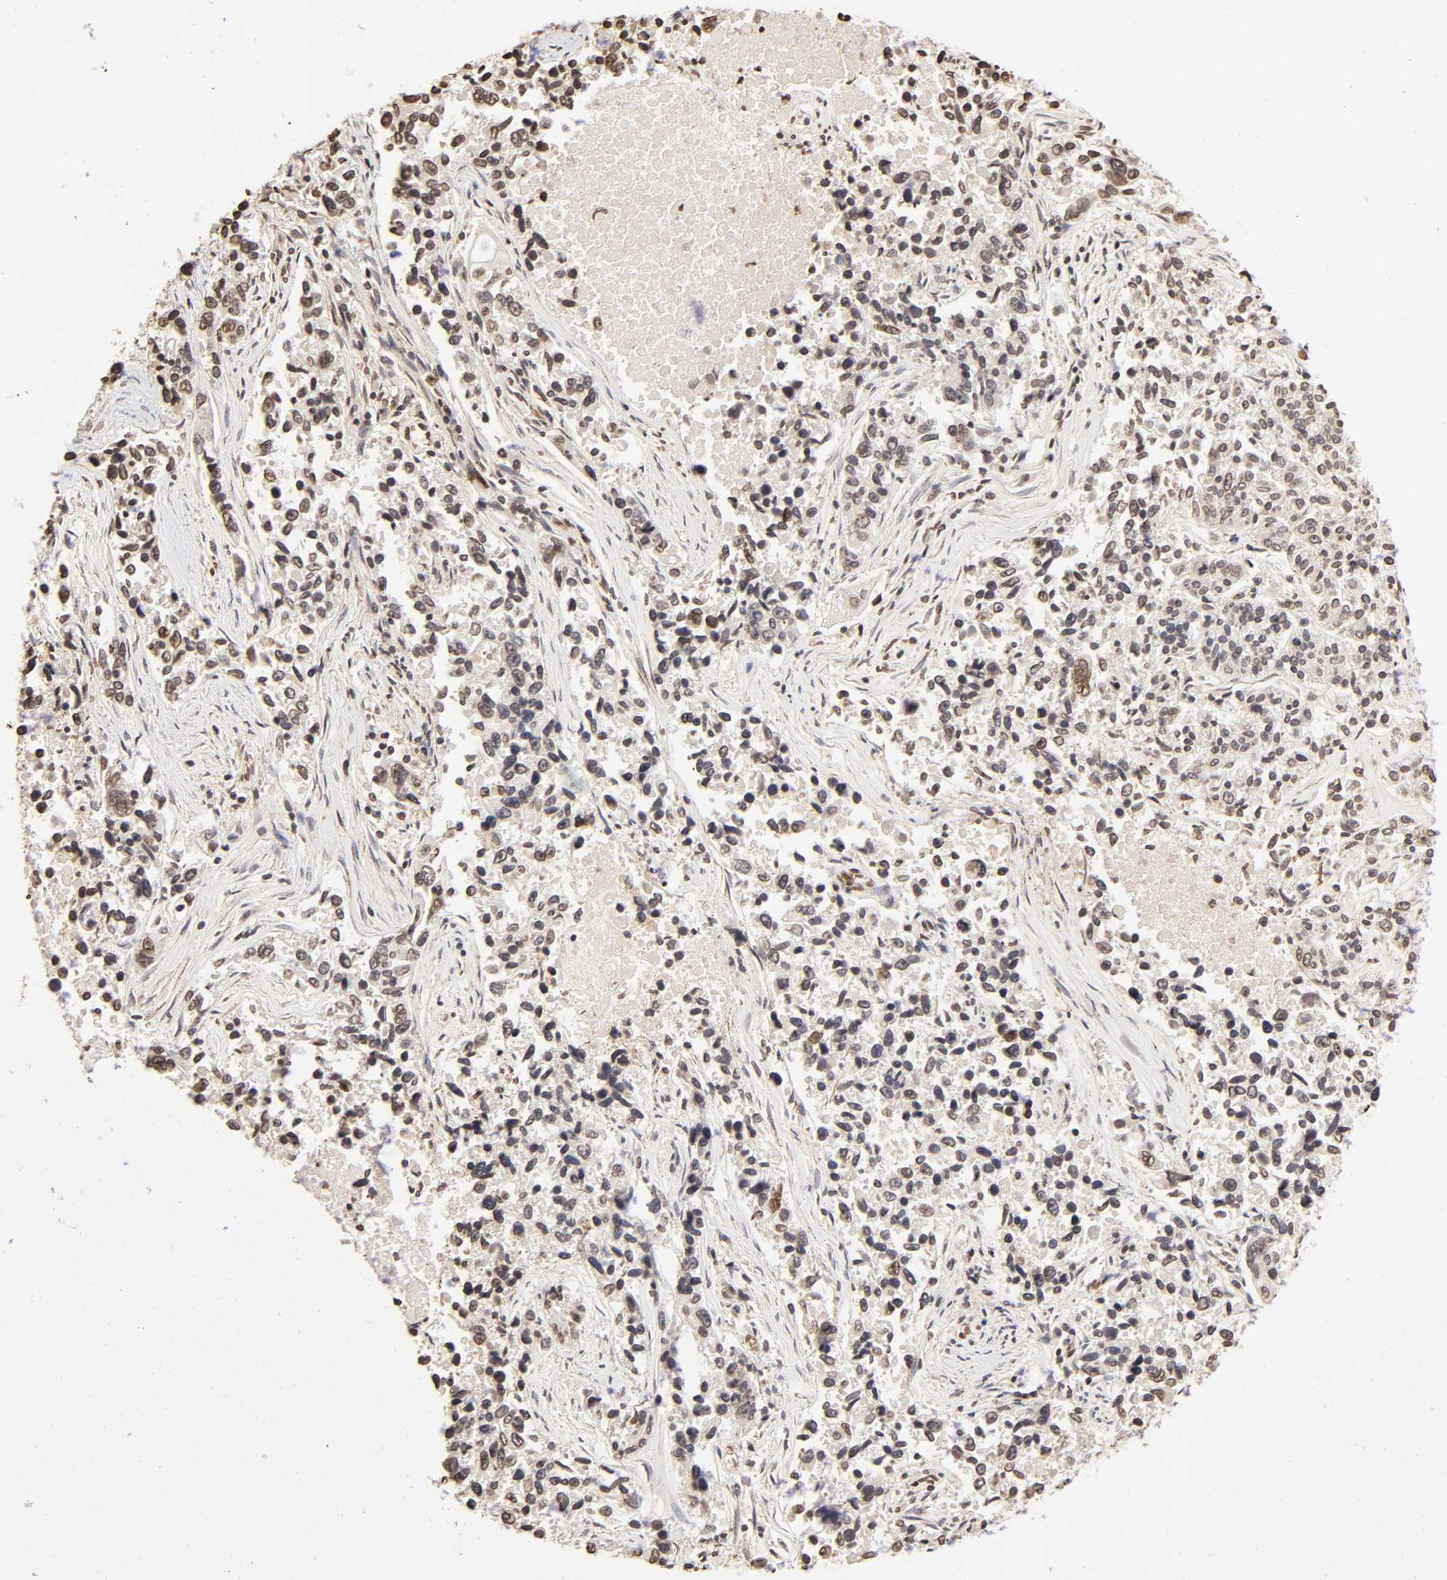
{"staining": {"intensity": "weak", "quantity": "25%-75%", "location": "nuclear"}, "tissue": "lung cancer", "cell_type": "Tumor cells", "image_type": "cancer", "snomed": [{"axis": "morphology", "description": "Adenocarcinoma, NOS"}, {"axis": "topography", "description": "Lung"}], "caption": "A brown stain highlights weak nuclear expression of a protein in human lung cancer tumor cells.", "gene": "MLLT6", "patient": {"sex": "male", "age": 84}}